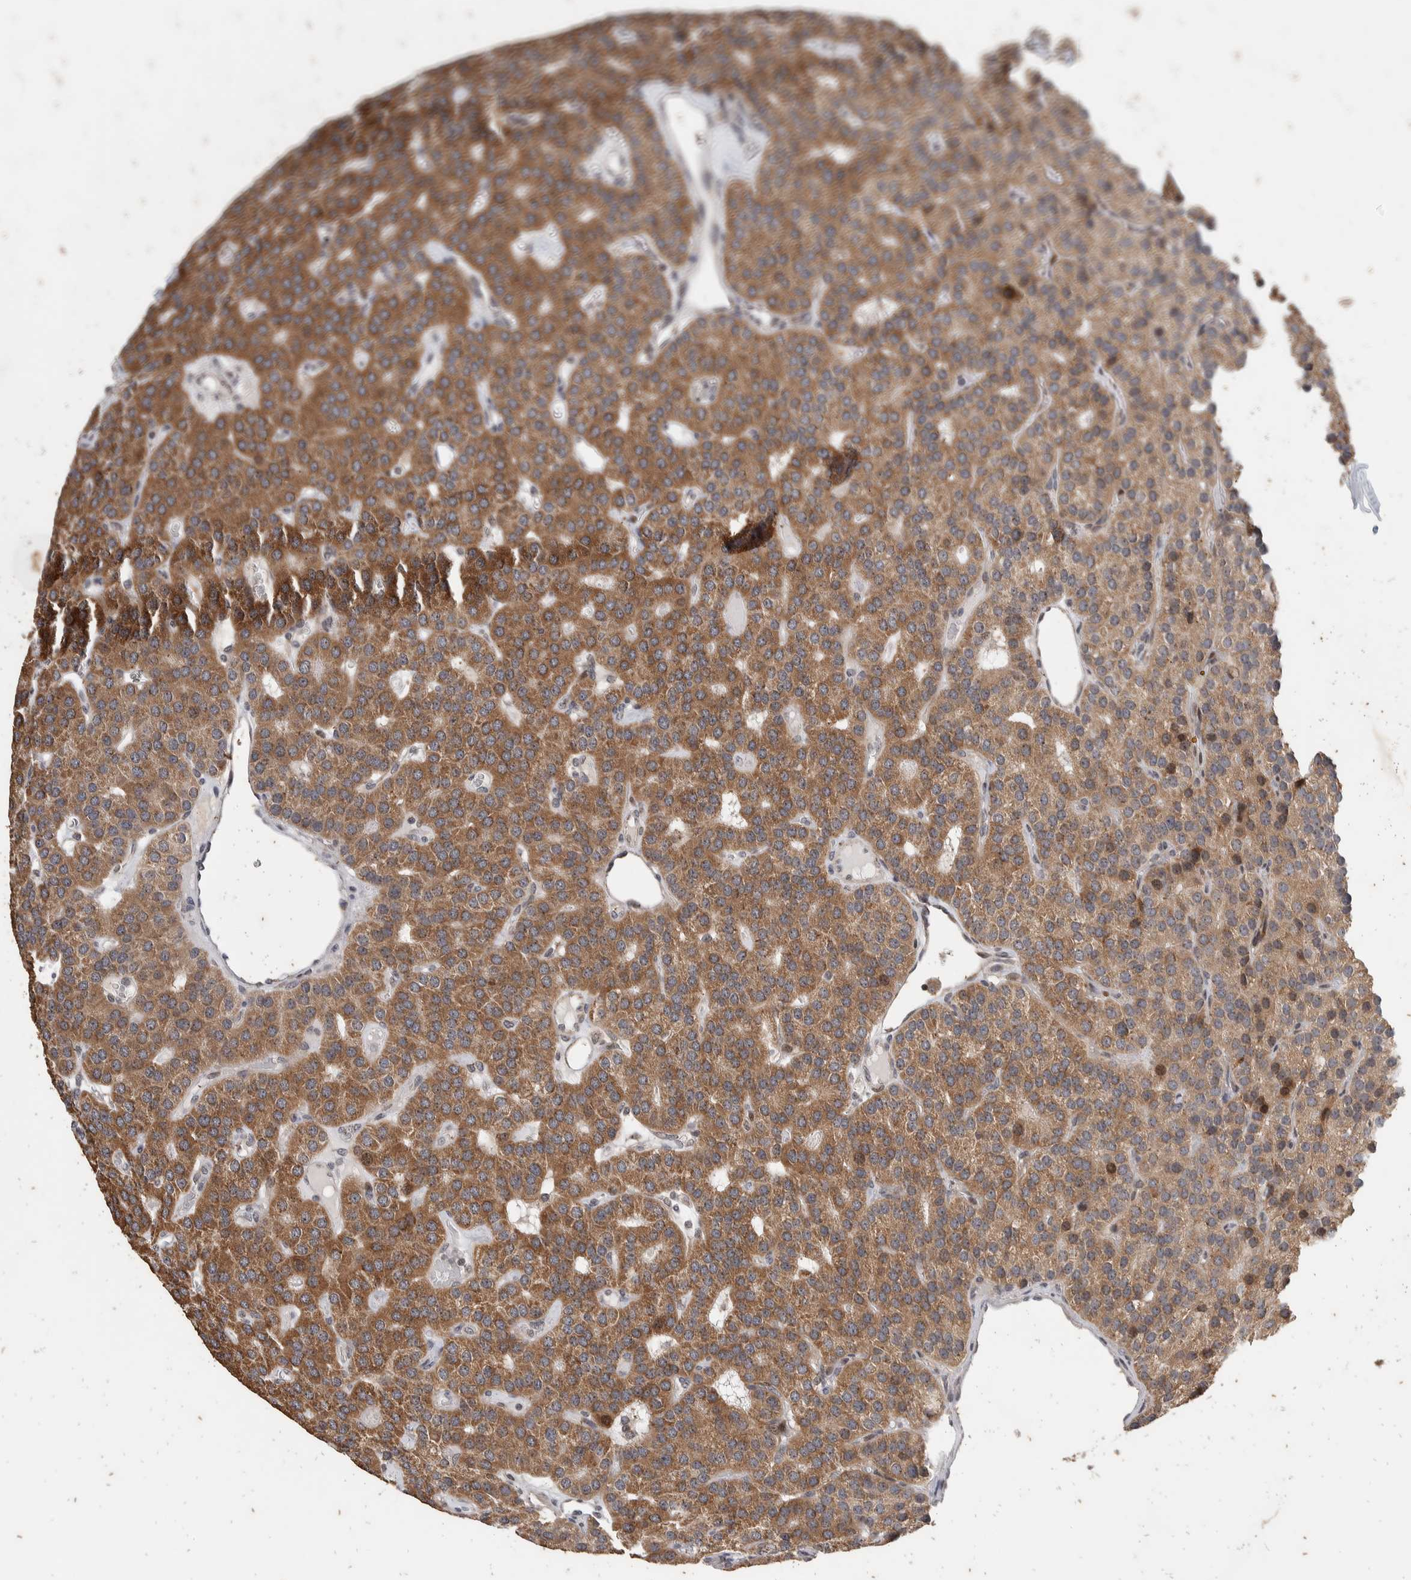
{"staining": {"intensity": "moderate", "quantity": ">75%", "location": "cytoplasmic/membranous"}, "tissue": "parathyroid gland", "cell_type": "Glandular cells", "image_type": "normal", "snomed": [{"axis": "morphology", "description": "Normal tissue, NOS"}, {"axis": "morphology", "description": "Adenoma, NOS"}, {"axis": "topography", "description": "Parathyroid gland"}], "caption": "A high-resolution photomicrograph shows immunohistochemistry staining of unremarkable parathyroid gland, which reveals moderate cytoplasmic/membranous expression in about >75% of glandular cells.", "gene": "ATXN7L1", "patient": {"sex": "female", "age": 86}}